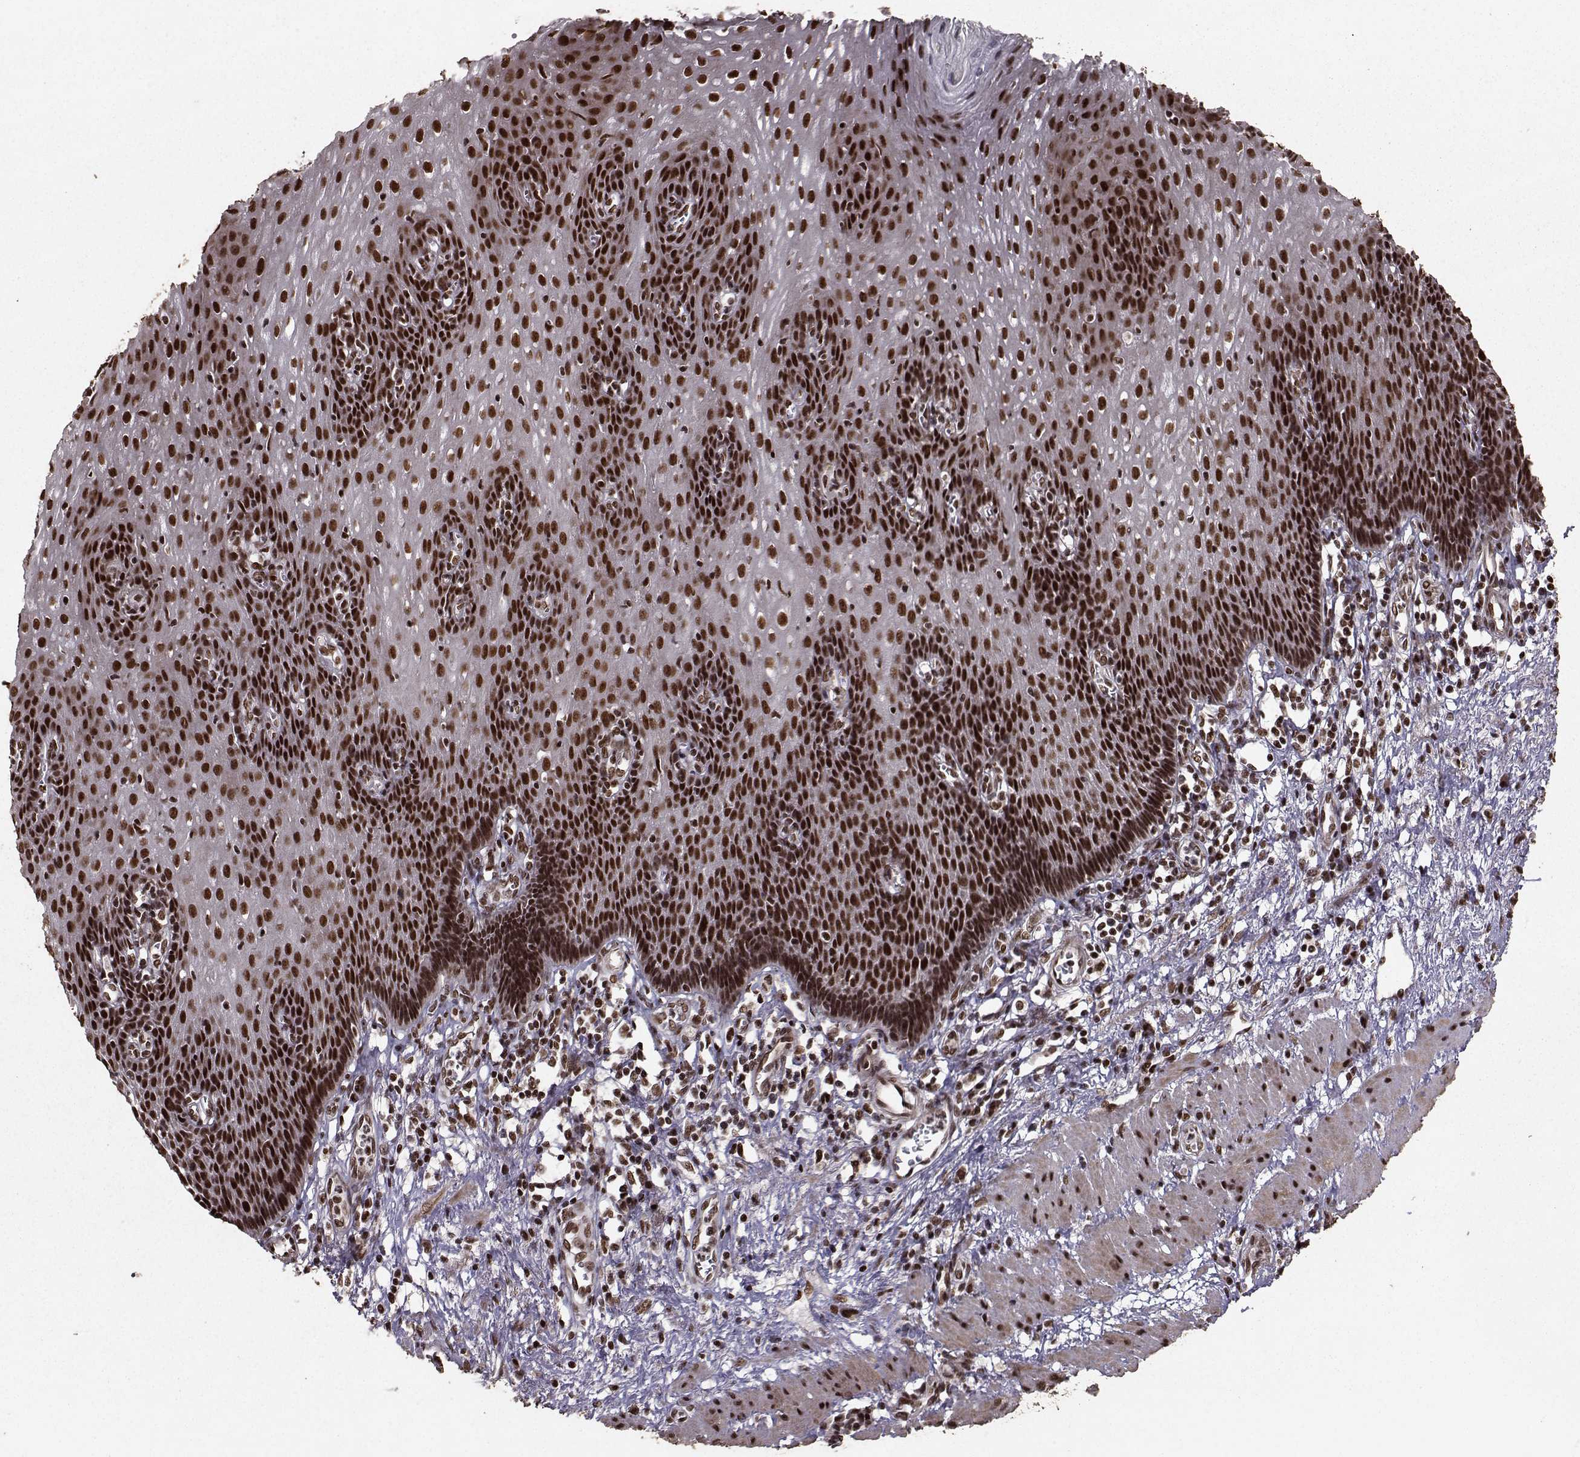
{"staining": {"intensity": "strong", "quantity": ">75%", "location": "nuclear"}, "tissue": "esophagus", "cell_type": "Squamous epithelial cells", "image_type": "normal", "snomed": [{"axis": "morphology", "description": "Normal tissue, NOS"}, {"axis": "topography", "description": "Esophagus"}], "caption": "DAB immunohistochemical staining of benign human esophagus displays strong nuclear protein staining in about >75% of squamous epithelial cells.", "gene": "SF1", "patient": {"sex": "male", "age": 57}}